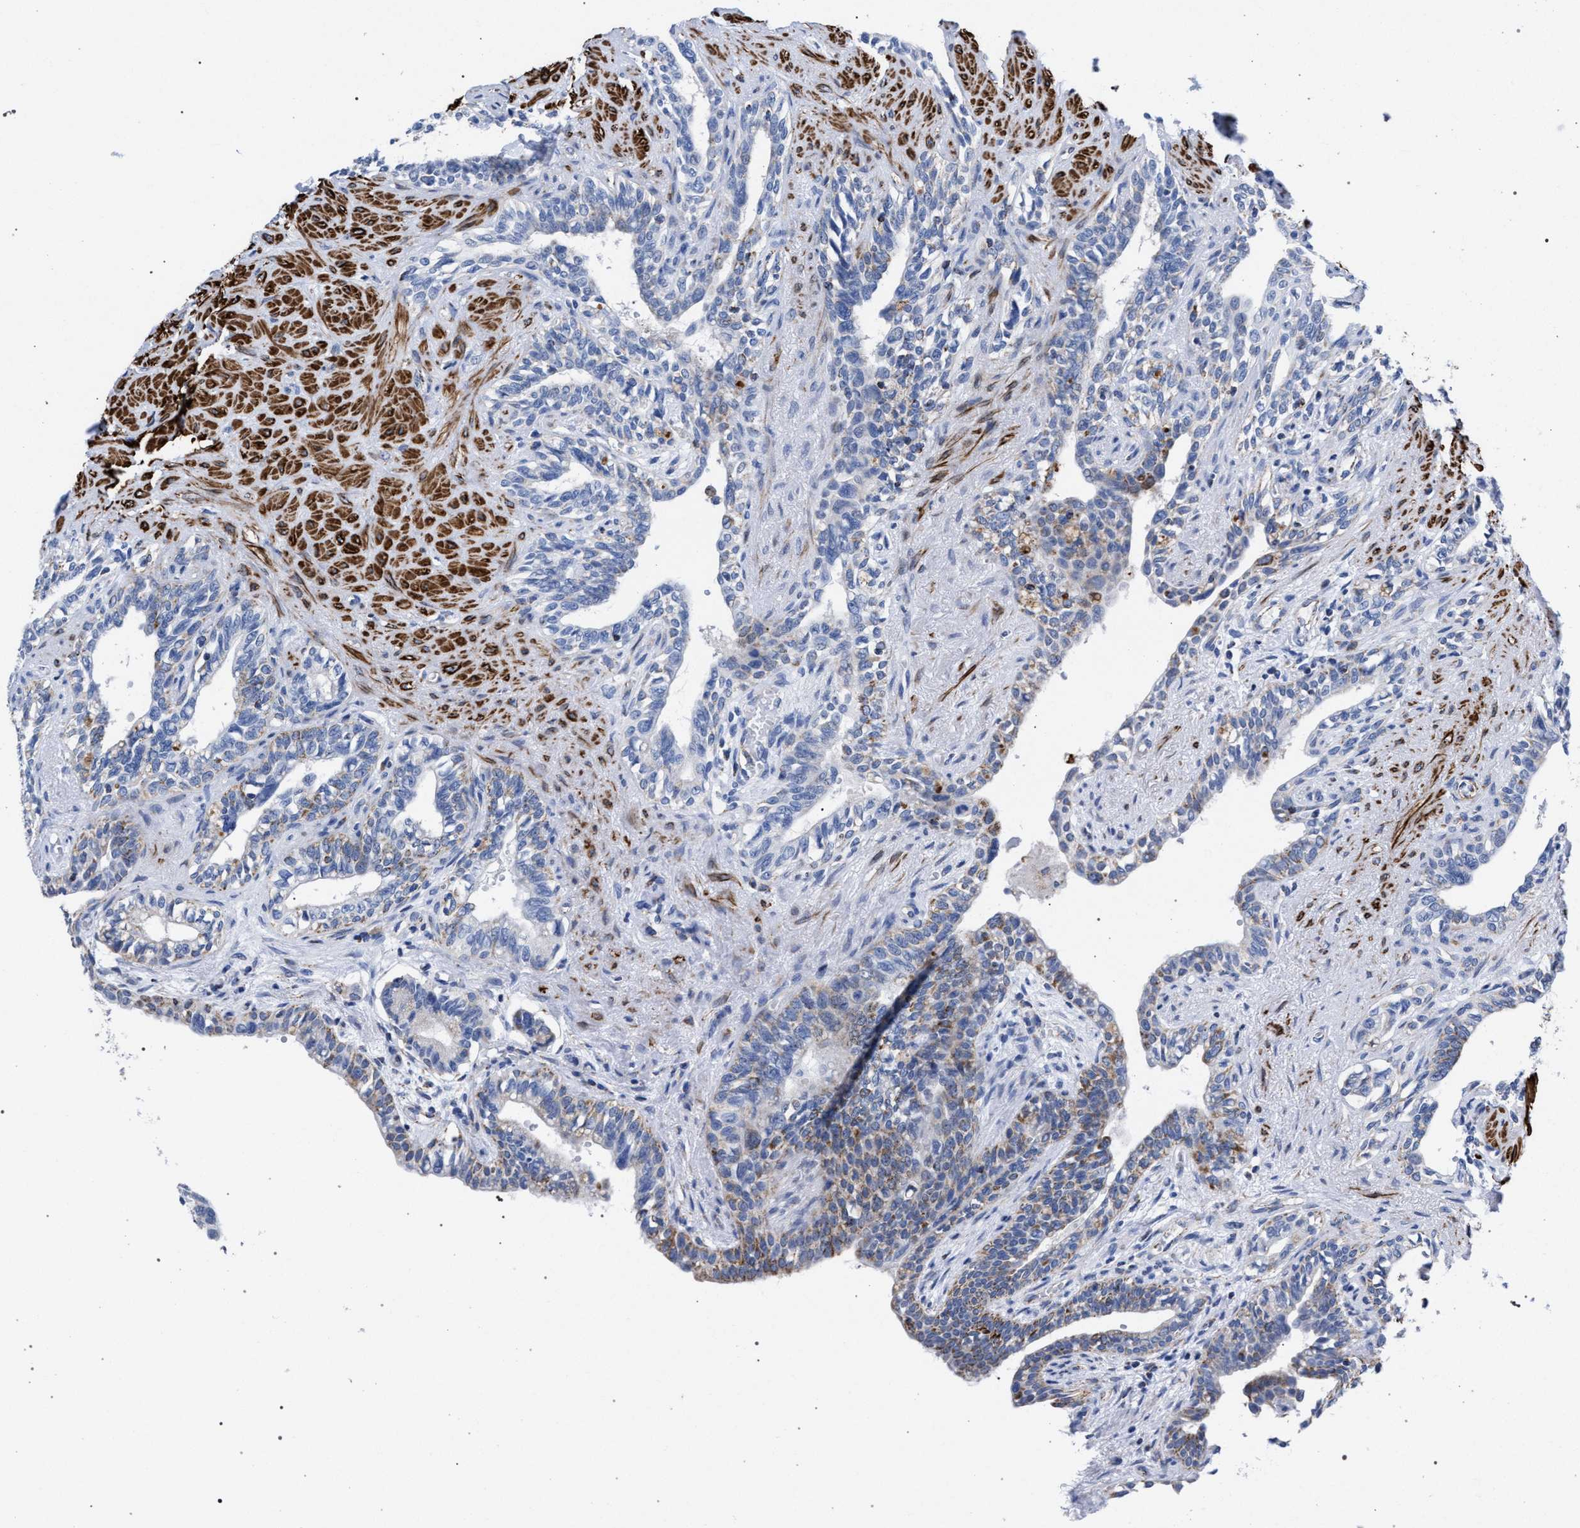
{"staining": {"intensity": "moderate", "quantity": "25%-75%", "location": "cytoplasmic/membranous"}, "tissue": "seminal vesicle", "cell_type": "Glandular cells", "image_type": "normal", "snomed": [{"axis": "morphology", "description": "Normal tissue, NOS"}, {"axis": "morphology", "description": "Adenocarcinoma, High grade"}, {"axis": "topography", "description": "Prostate"}, {"axis": "topography", "description": "Seminal veicle"}], "caption": "Normal seminal vesicle shows moderate cytoplasmic/membranous expression in approximately 25%-75% of glandular cells, visualized by immunohistochemistry. Using DAB (brown) and hematoxylin (blue) stains, captured at high magnification using brightfield microscopy.", "gene": "ACADS", "patient": {"sex": "male", "age": 55}}